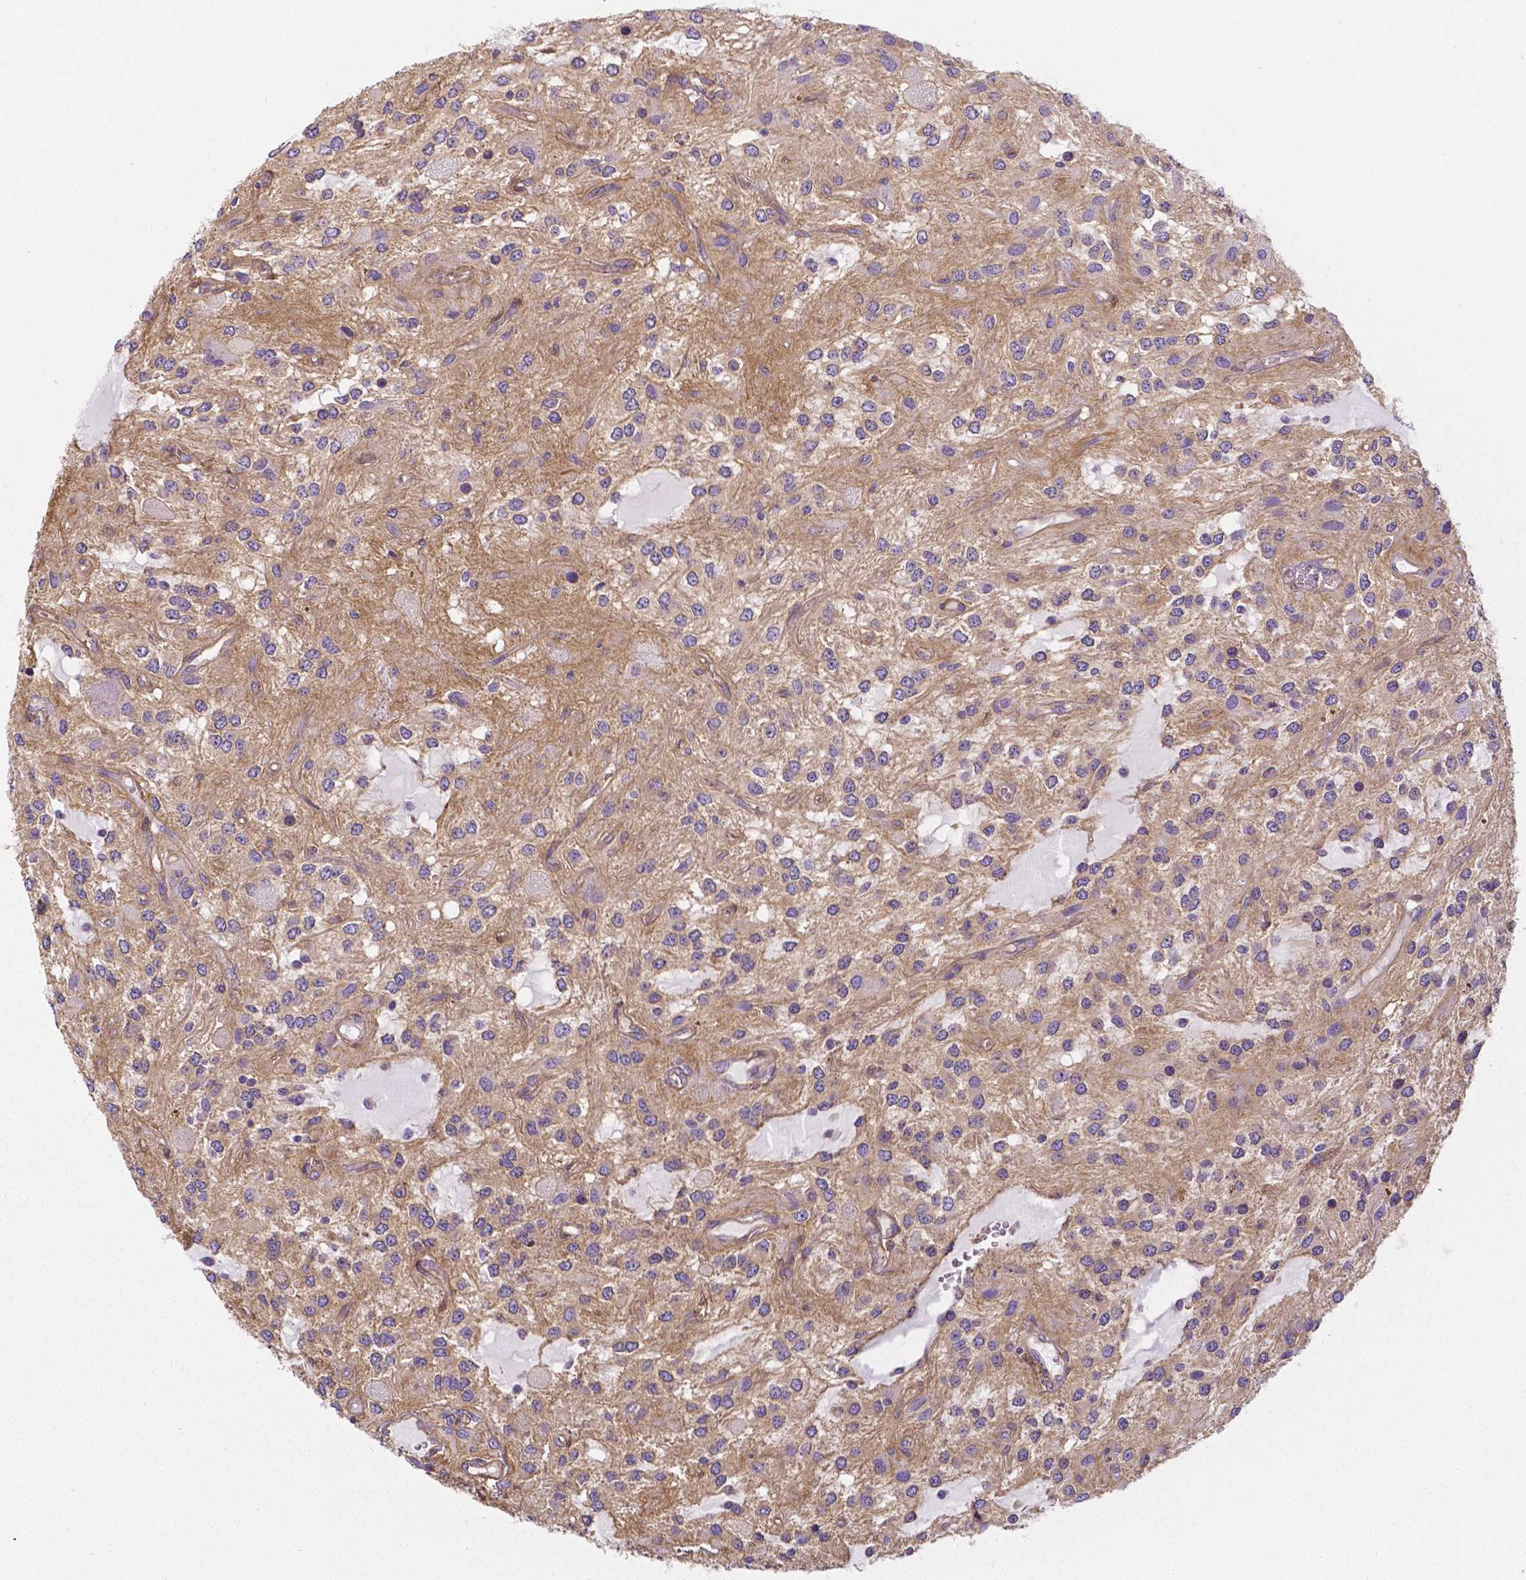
{"staining": {"intensity": "negative", "quantity": "none", "location": "none"}, "tissue": "glioma", "cell_type": "Tumor cells", "image_type": "cancer", "snomed": [{"axis": "morphology", "description": "Glioma, malignant, Low grade"}, {"axis": "topography", "description": "Cerebellum"}], "caption": "A micrograph of human glioma is negative for staining in tumor cells.", "gene": "CRMP1", "patient": {"sex": "female", "age": 14}}